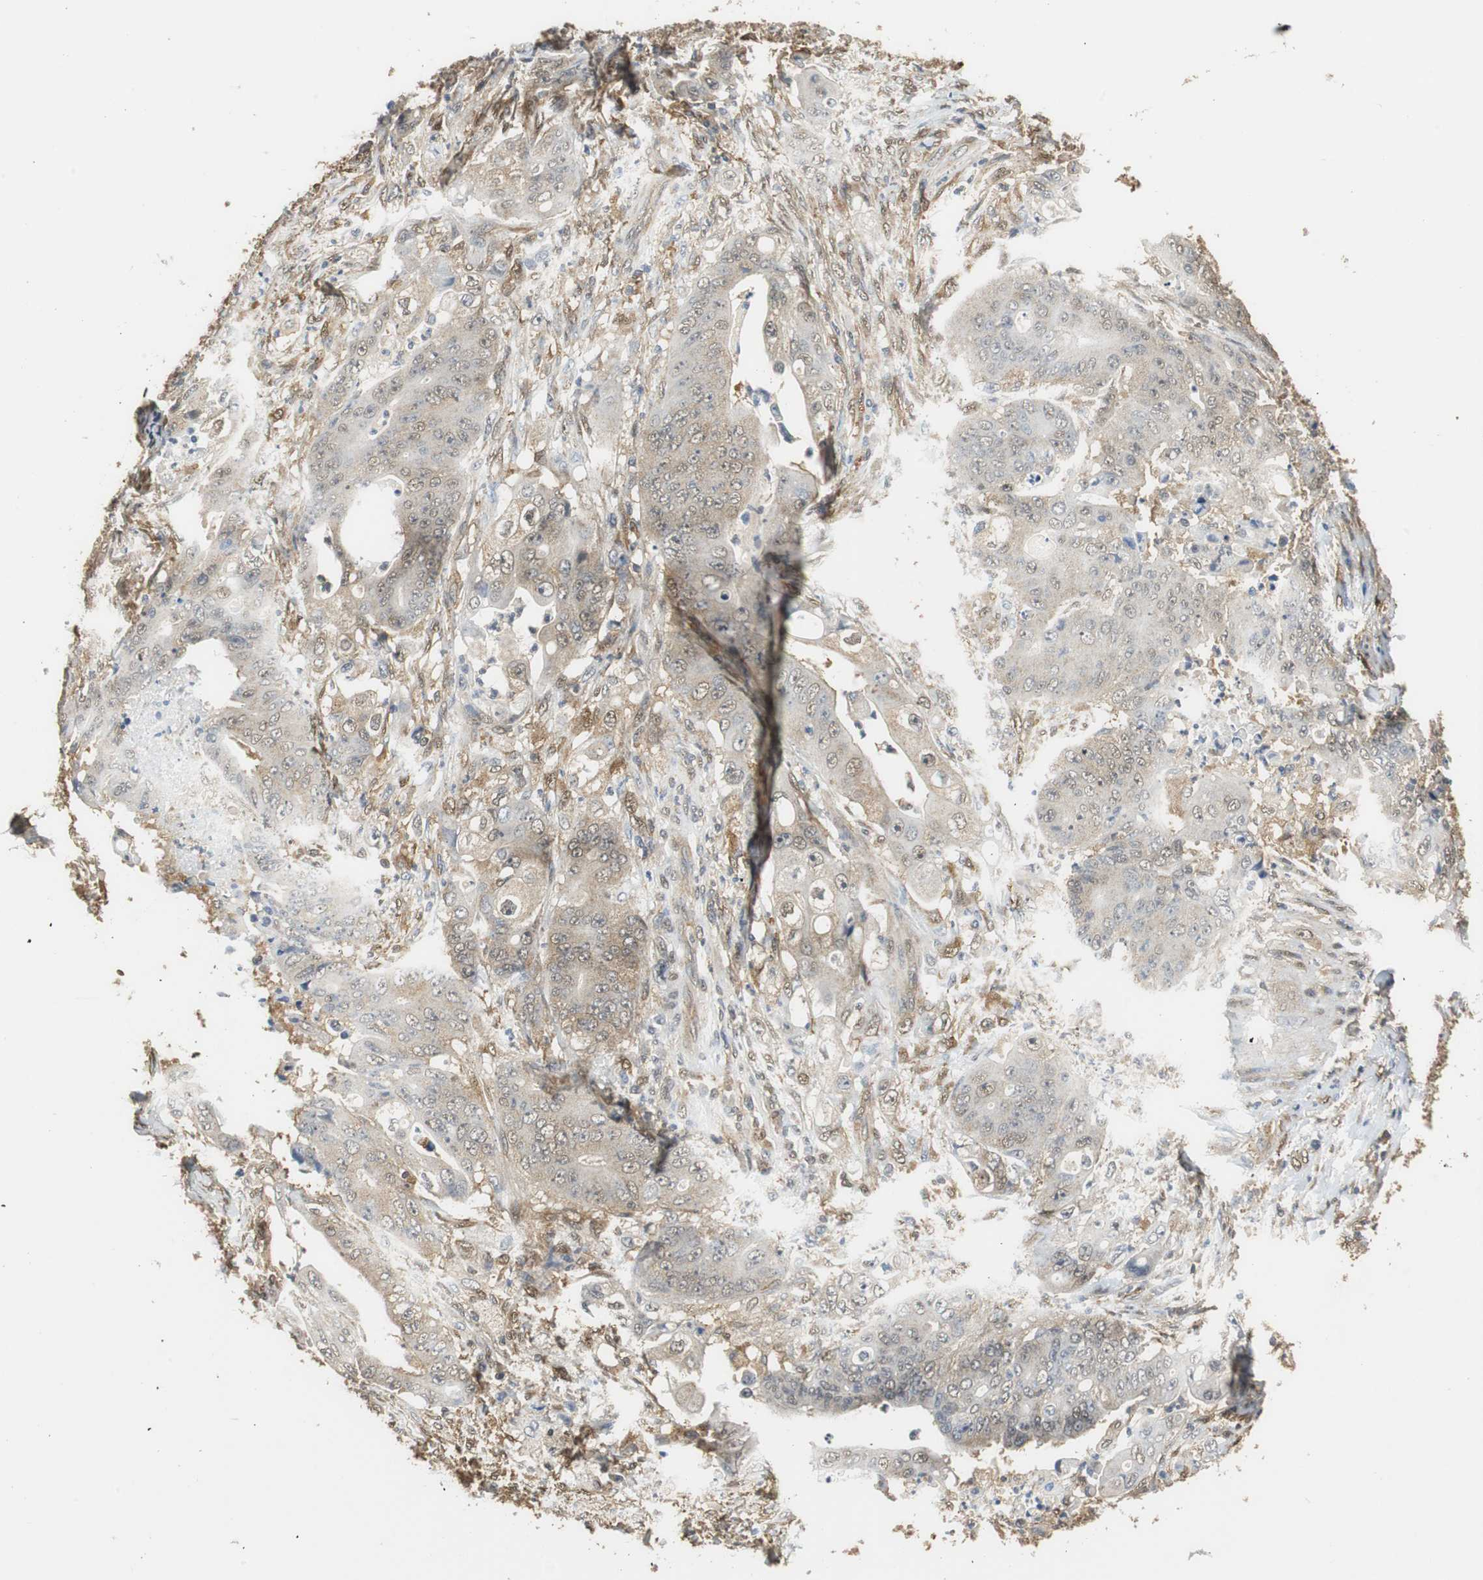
{"staining": {"intensity": "weak", "quantity": ">75%", "location": "cytoplasmic/membranous,nuclear"}, "tissue": "stomach cancer", "cell_type": "Tumor cells", "image_type": "cancer", "snomed": [{"axis": "morphology", "description": "Adenocarcinoma, NOS"}, {"axis": "topography", "description": "Stomach"}], "caption": "Immunohistochemistry micrograph of neoplastic tissue: stomach cancer (adenocarcinoma) stained using IHC displays low levels of weak protein expression localized specifically in the cytoplasmic/membranous and nuclear of tumor cells, appearing as a cytoplasmic/membranous and nuclear brown color.", "gene": "UBQLN2", "patient": {"sex": "female", "age": 73}}